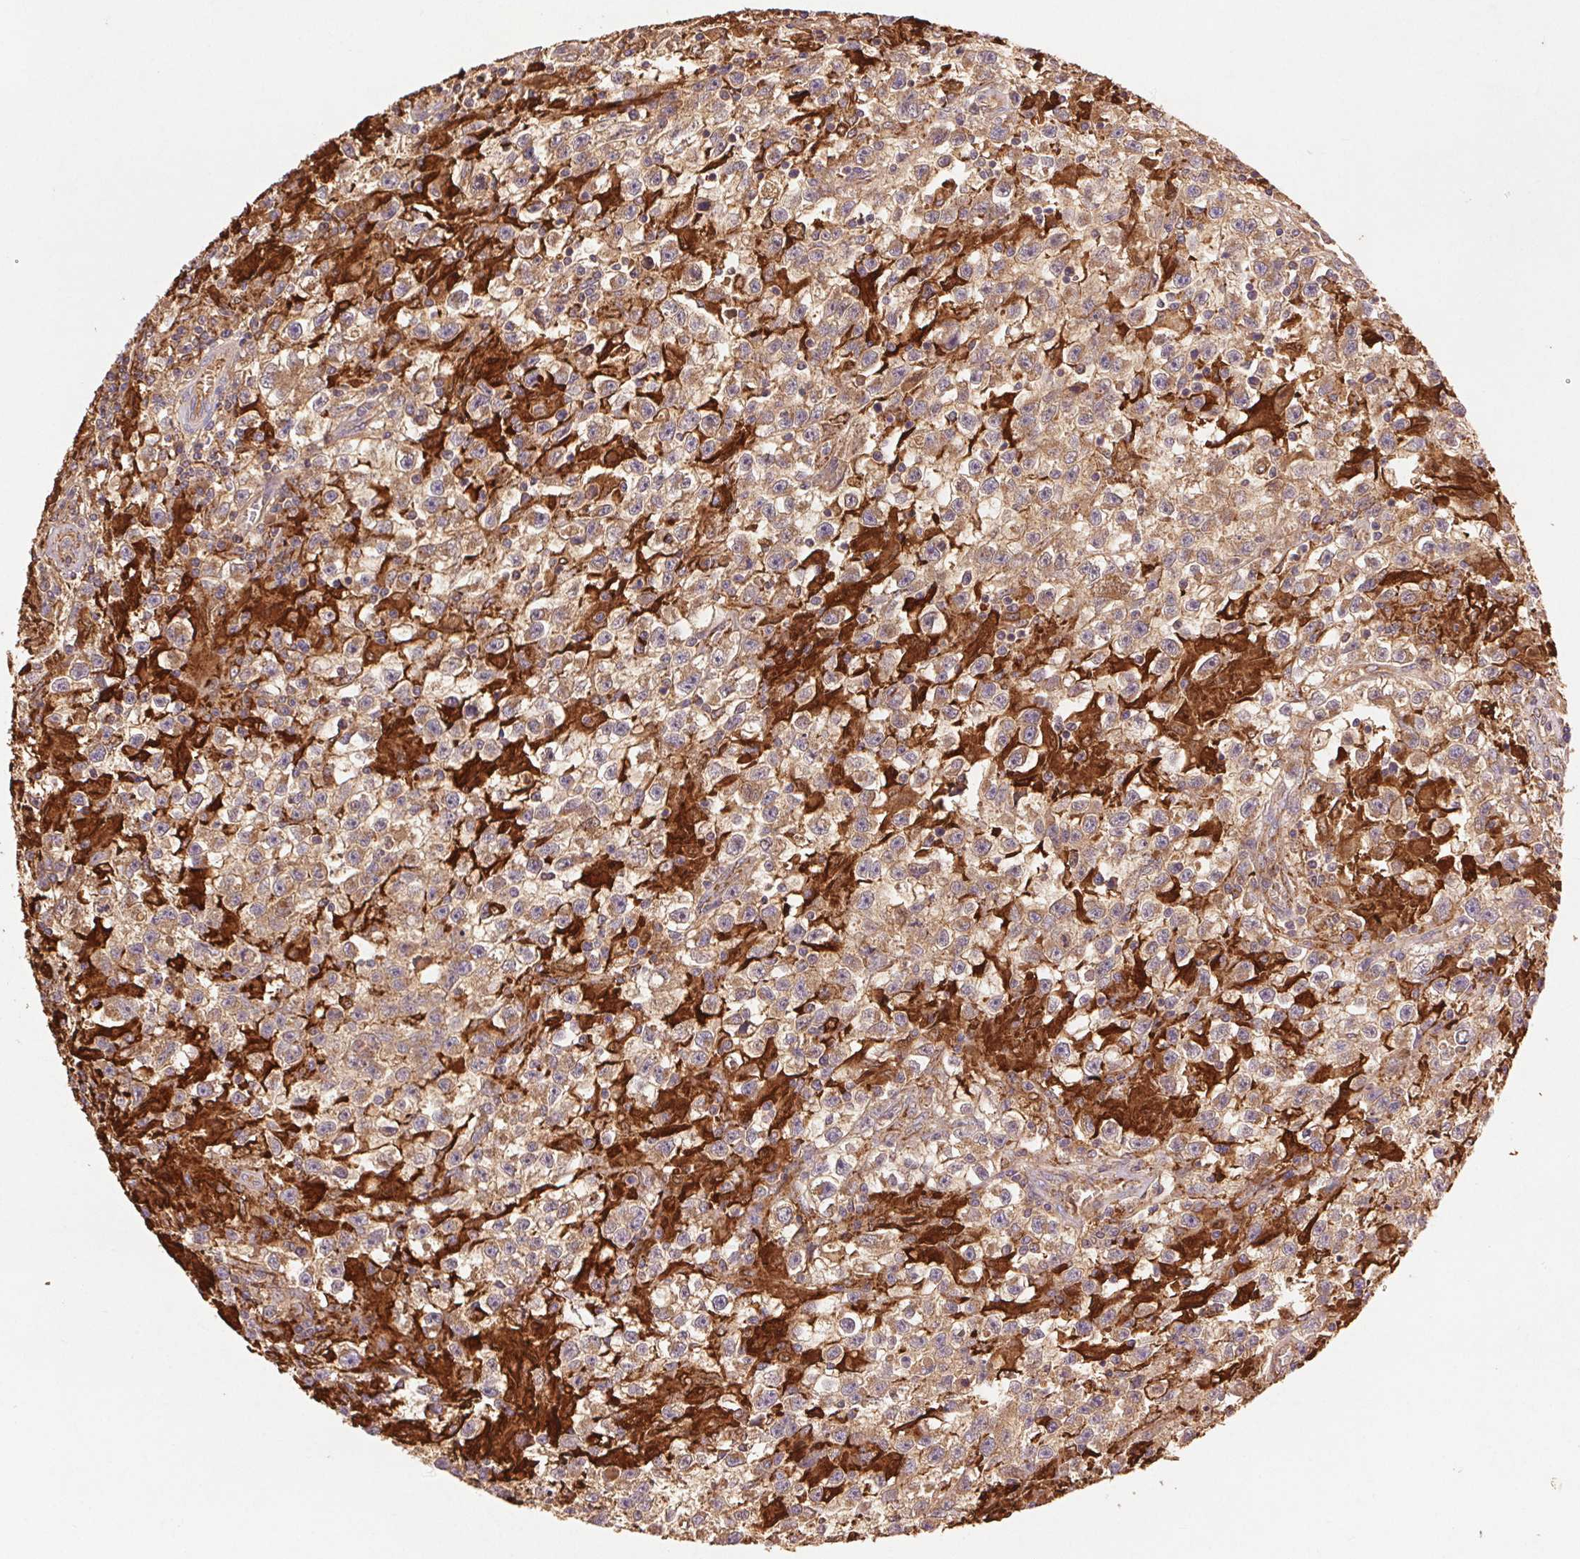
{"staining": {"intensity": "moderate", "quantity": ">75%", "location": "cytoplasmic/membranous"}, "tissue": "testis cancer", "cell_type": "Tumor cells", "image_type": "cancer", "snomed": [{"axis": "morphology", "description": "Seminoma, NOS"}, {"axis": "topography", "description": "Testis"}], "caption": "Immunohistochemical staining of seminoma (testis) shows medium levels of moderate cytoplasmic/membranous staining in approximately >75% of tumor cells. Ihc stains the protein in brown and the nuclei are stained blue.", "gene": "FNBP1L", "patient": {"sex": "male", "age": 31}}